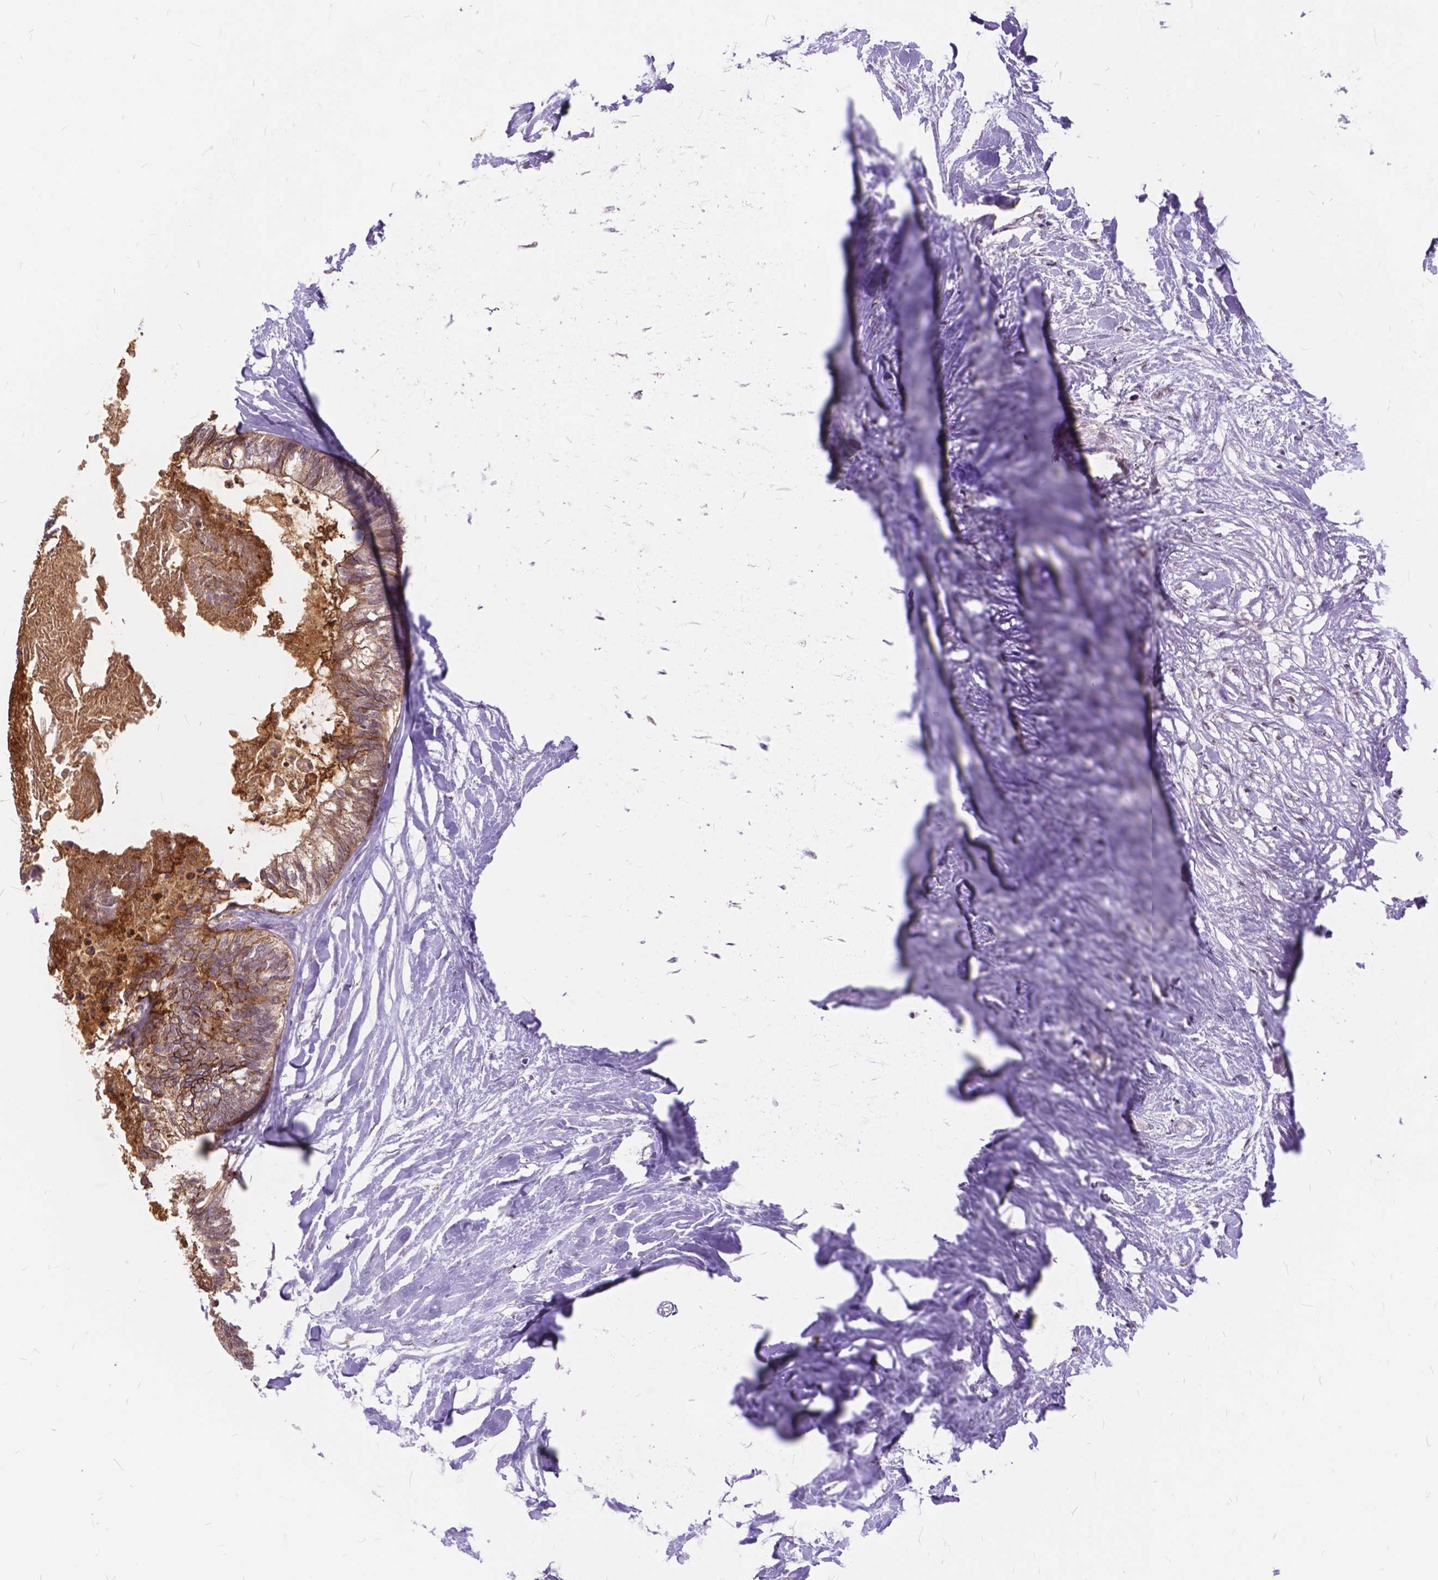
{"staining": {"intensity": "moderate", "quantity": ">75%", "location": "cytoplasmic/membranous"}, "tissue": "colorectal cancer", "cell_type": "Tumor cells", "image_type": "cancer", "snomed": [{"axis": "morphology", "description": "Adenocarcinoma, NOS"}, {"axis": "topography", "description": "Colon"}, {"axis": "topography", "description": "Rectum"}], "caption": "Immunohistochemical staining of colorectal adenocarcinoma displays medium levels of moderate cytoplasmic/membranous protein expression in approximately >75% of tumor cells. Using DAB (3,3'-diaminobenzidine) (brown) and hematoxylin (blue) stains, captured at high magnification using brightfield microscopy.", "gene": "MAN2C1", "patient": {"sex": "male", "age": 57}}